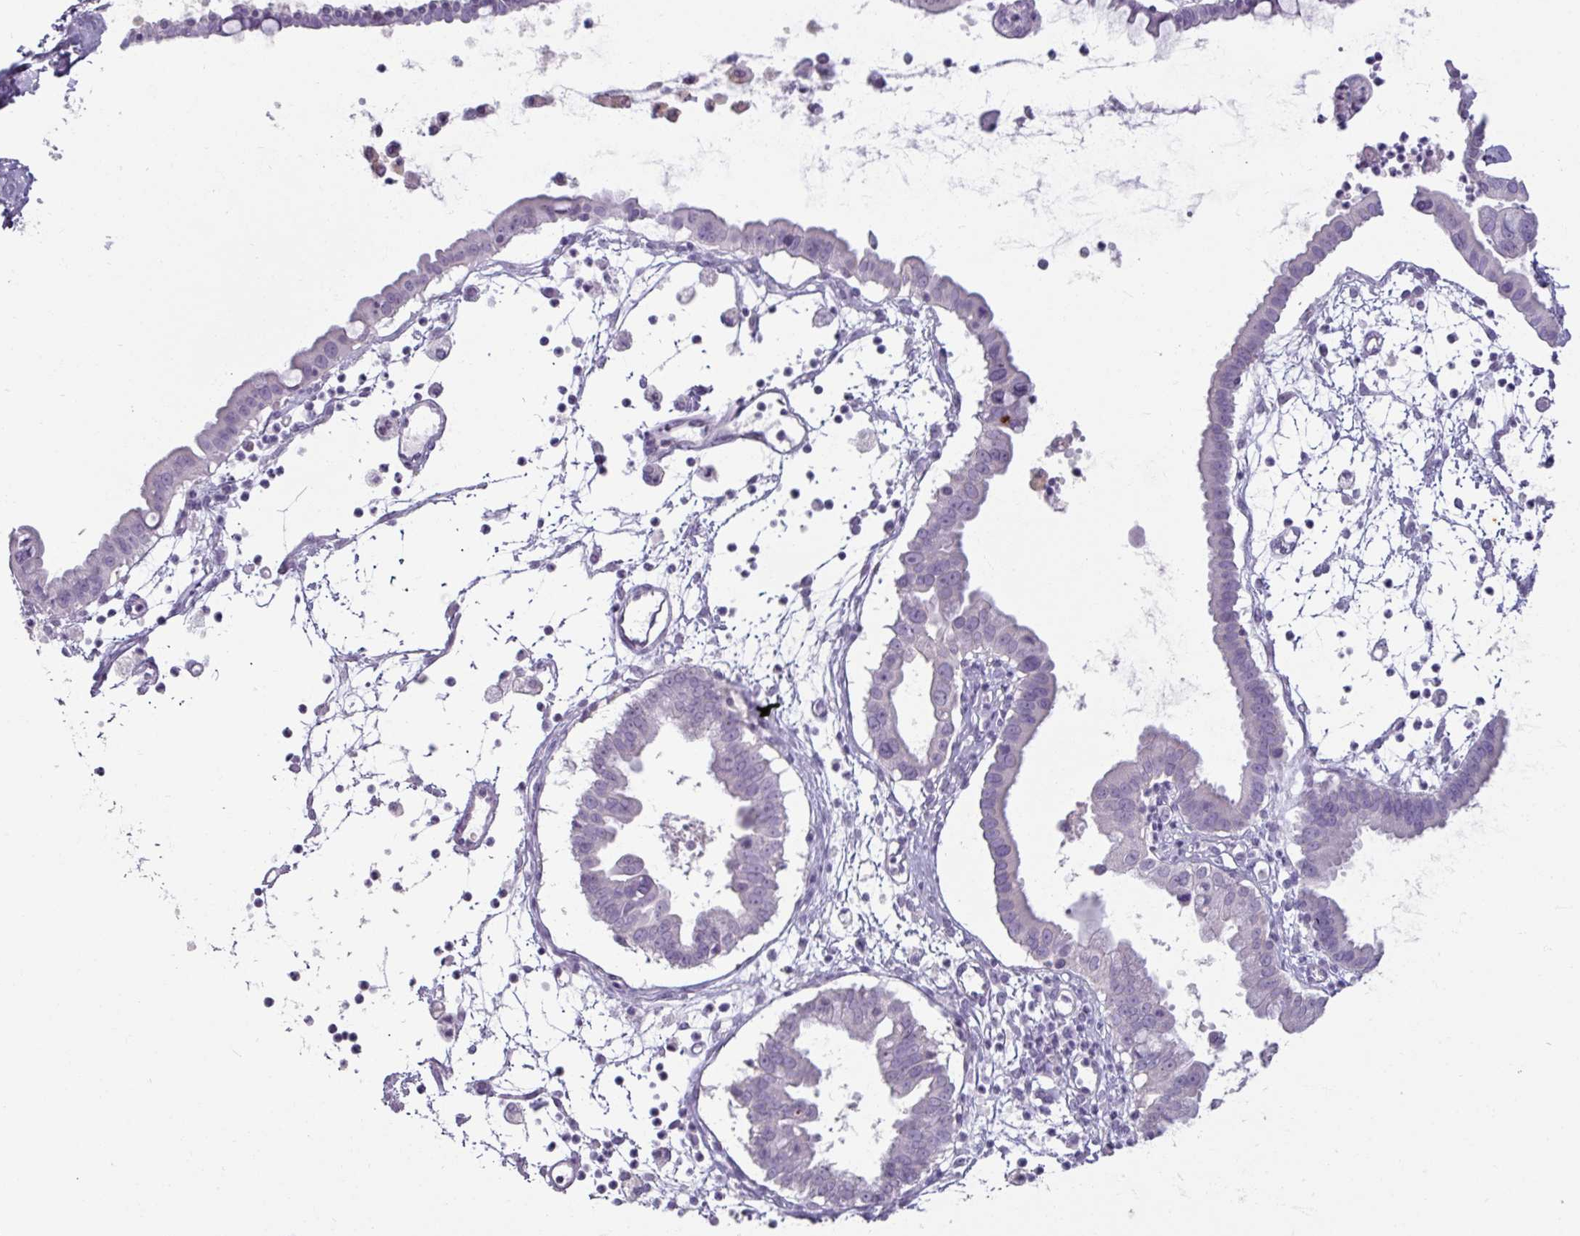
{"staining": {"intensity": "negative", "quantity": "none", "location": "none"}, "tissue": "ovarian cancer", "cell_type": "Tumor cells", "image_type": "cancer", "snomed": [{"axis": "morphology", "description": "Cystadenocarcinoma, mucinous, NOS"}, {"axis": "topography", "description": "Ovary"}], "caption": "The immunohistochemistry (IHC) photomicrograph has no significant positivity in tumor cells of ovarian cancer tissue.", "gene": "SLC27A5", "patient": {"sex": "female", "age": 61}}